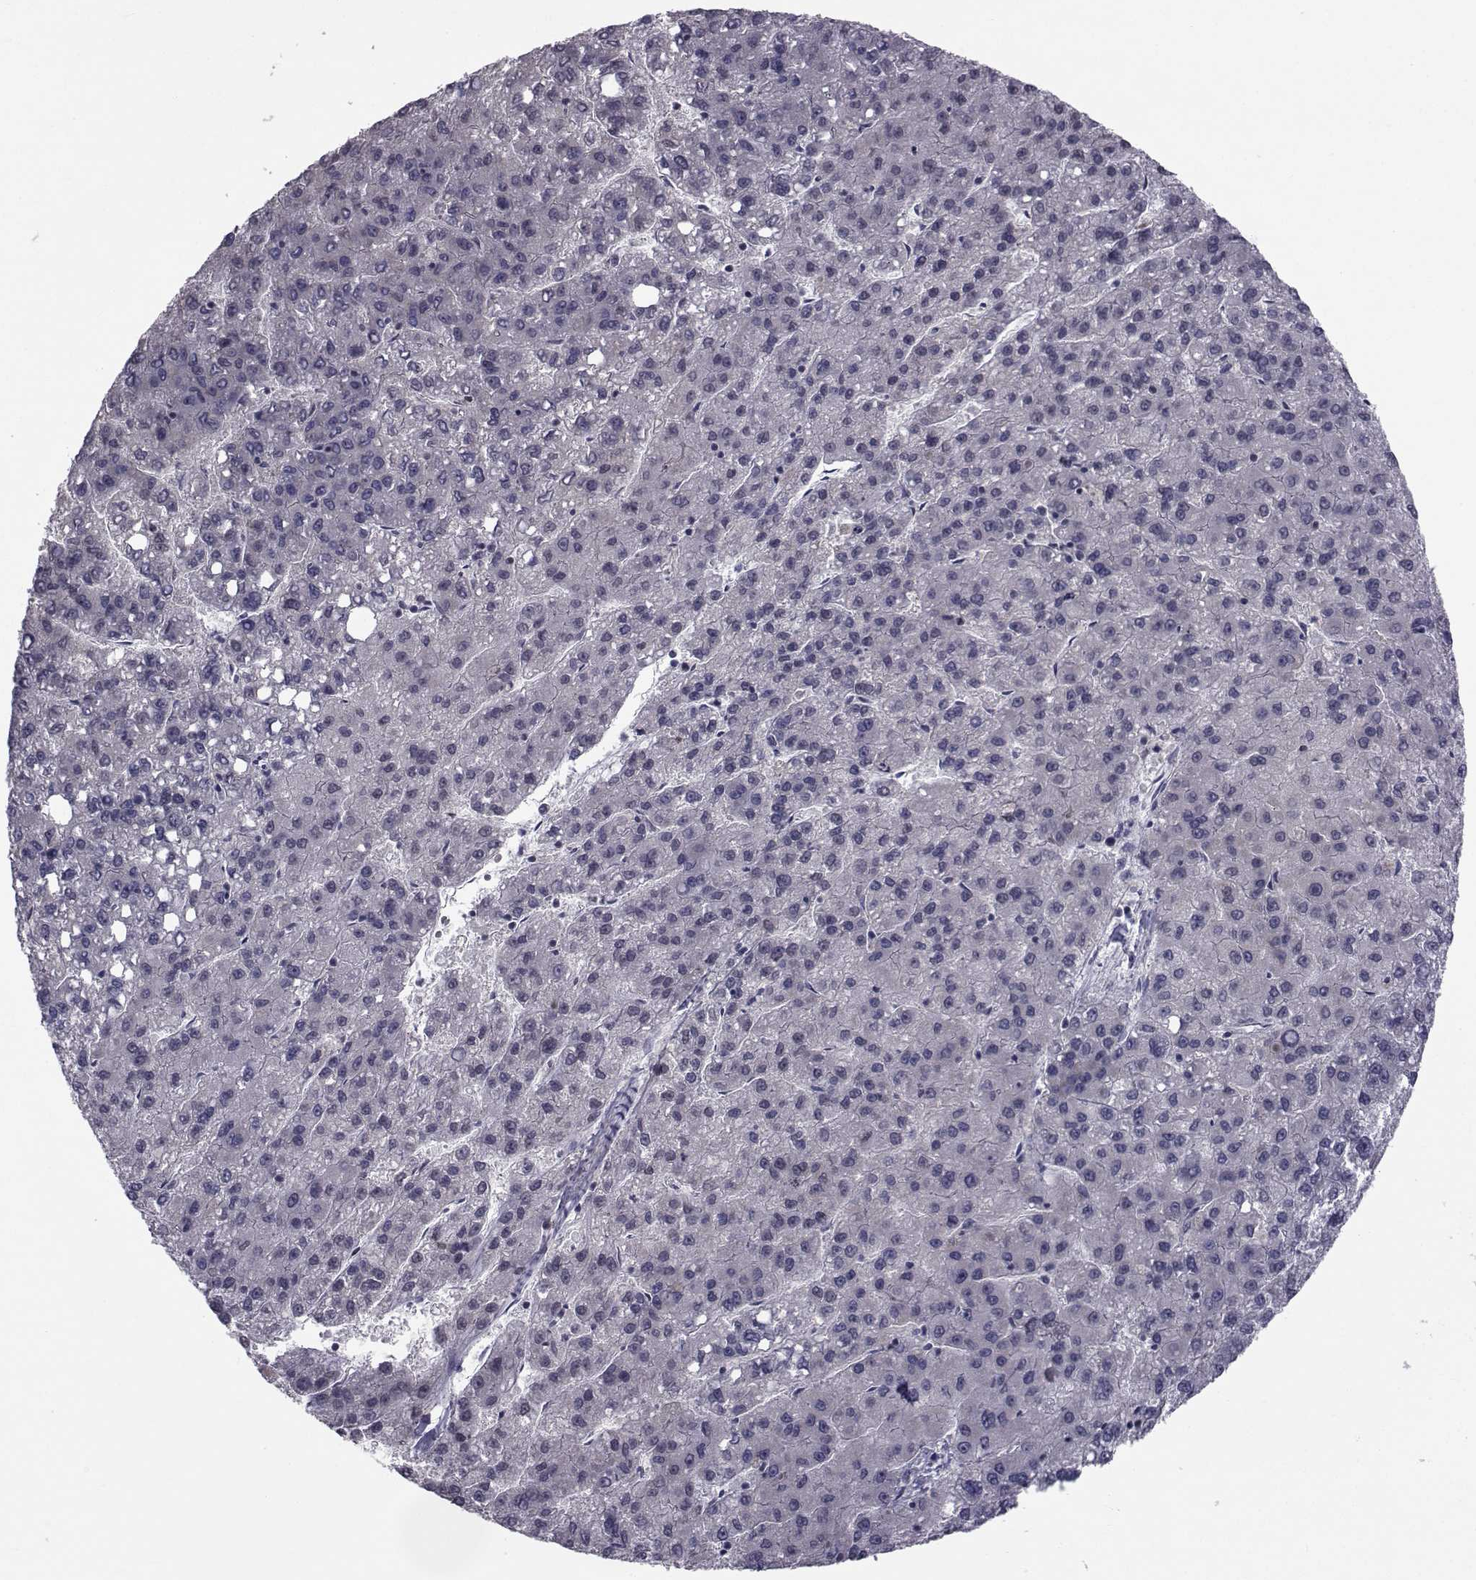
{"staining": {"intensity": "negative", "quantity": "none", "location": "none"}, "tissue": "liver cancer", "cell_type": "Tumor cells", "image_type": "cancer", "snomed": [{"axis": "morphology", "description": "Carcinoma, Hepatocellular, NOS"}, {"axis": "topography", "description": "Liver"}], "caption": "DAB immunohistochemical staining of hepatocellular carcinoma (liver) displays no significant positivity in tumor cells.", "gene": "CFAP74", "patient": {"sex": "female", "age": 82}}